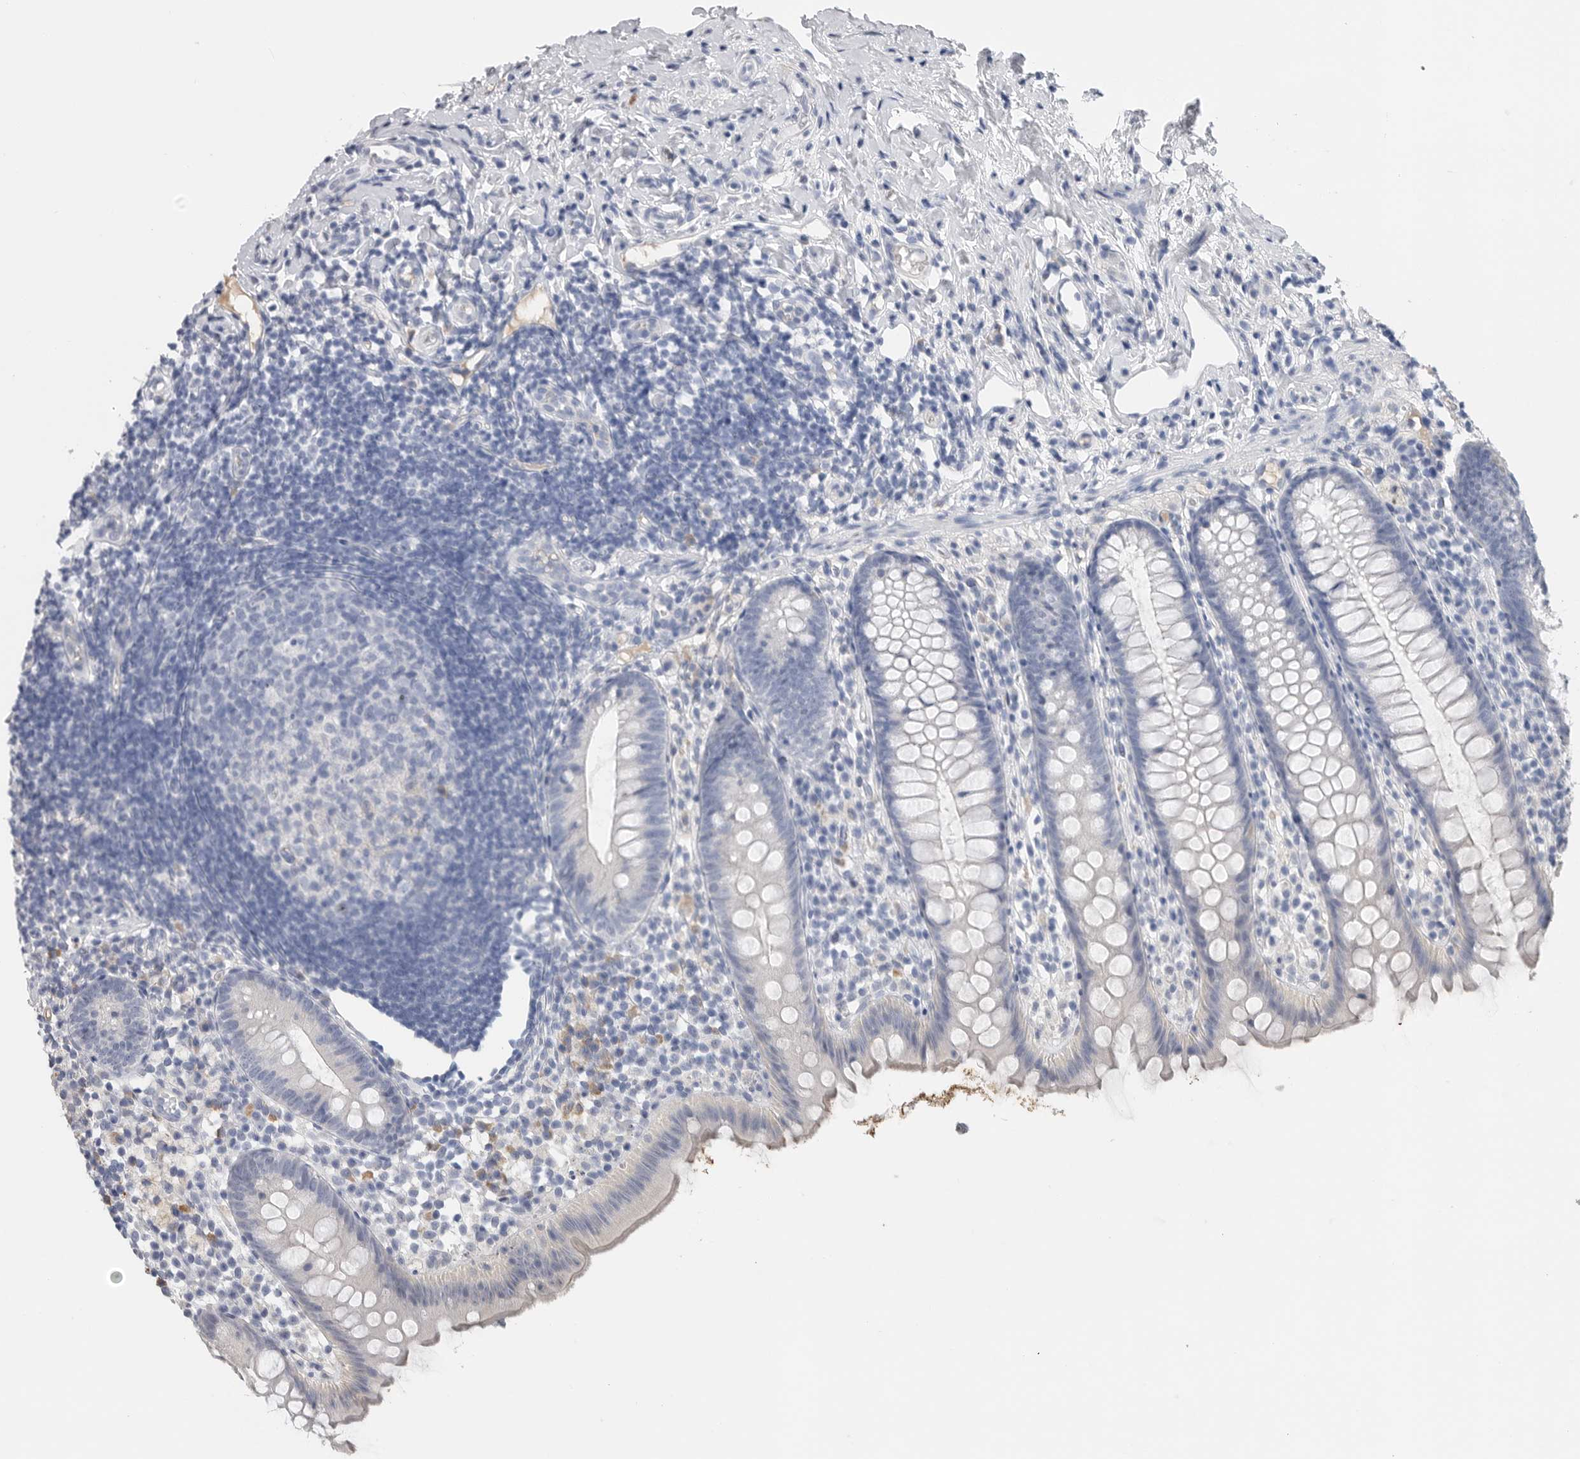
{"staining": {"intensity": "moderate", "quantity": "<25%", "location": "cytoplasmic/membranous"}, "tissue": "appendix", "cell_type": "Glandular cells", "image_type": "normal", "snomed": [{"axis": "morphology", "description": "Normal tissue, NOS"}, {"axis": "topography", "description": "Appendix"}], "caption": "Protein staining demonstrates moderate cytoplasmic/membranous expression in about <25% of glandular cells in normal appendix.", "gene": "FABP6", "patient": {"sex": "female", "age": 20}}